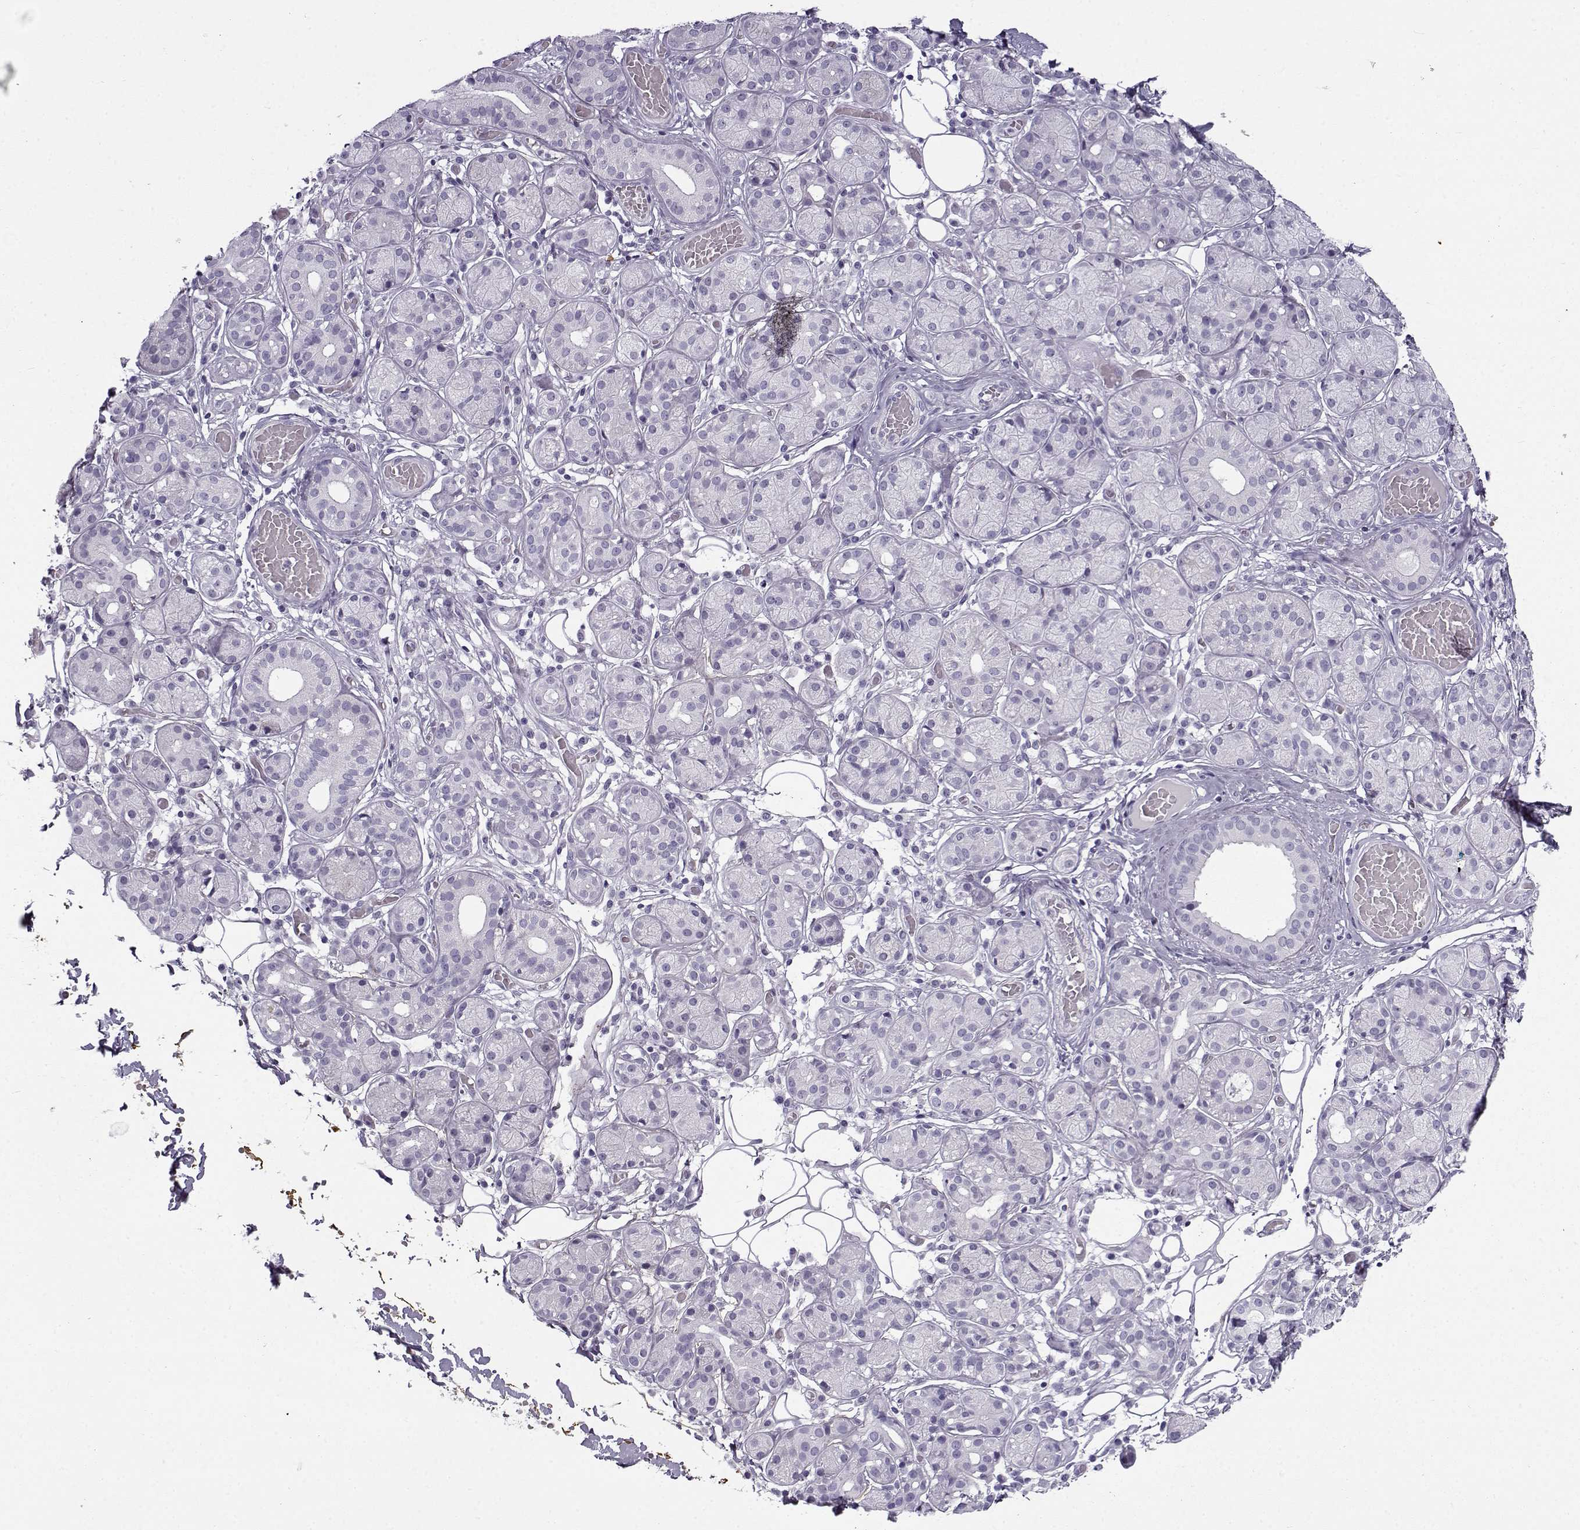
{"staining": {"intensity": "negative", "quantity": "none", "location": "none"}, "tissue": "salivary gland", "cell_type": "Glandular cells", "image_type": "normal", "snomed": [{"axis": "morphology", "description": "Normal tissue, NOS"}, {"axis": "topography", "description": "Salivary gland"}, {"axis": "topography", "description": "Peripheral nerve tissue"}], "caption": "Immunohistochemical staining of unremarkable human salivary gland exhibits no significant staining in glandular cells.", "gene": "GTSF1L", "patient": {"sex": "male", "age": 71}}